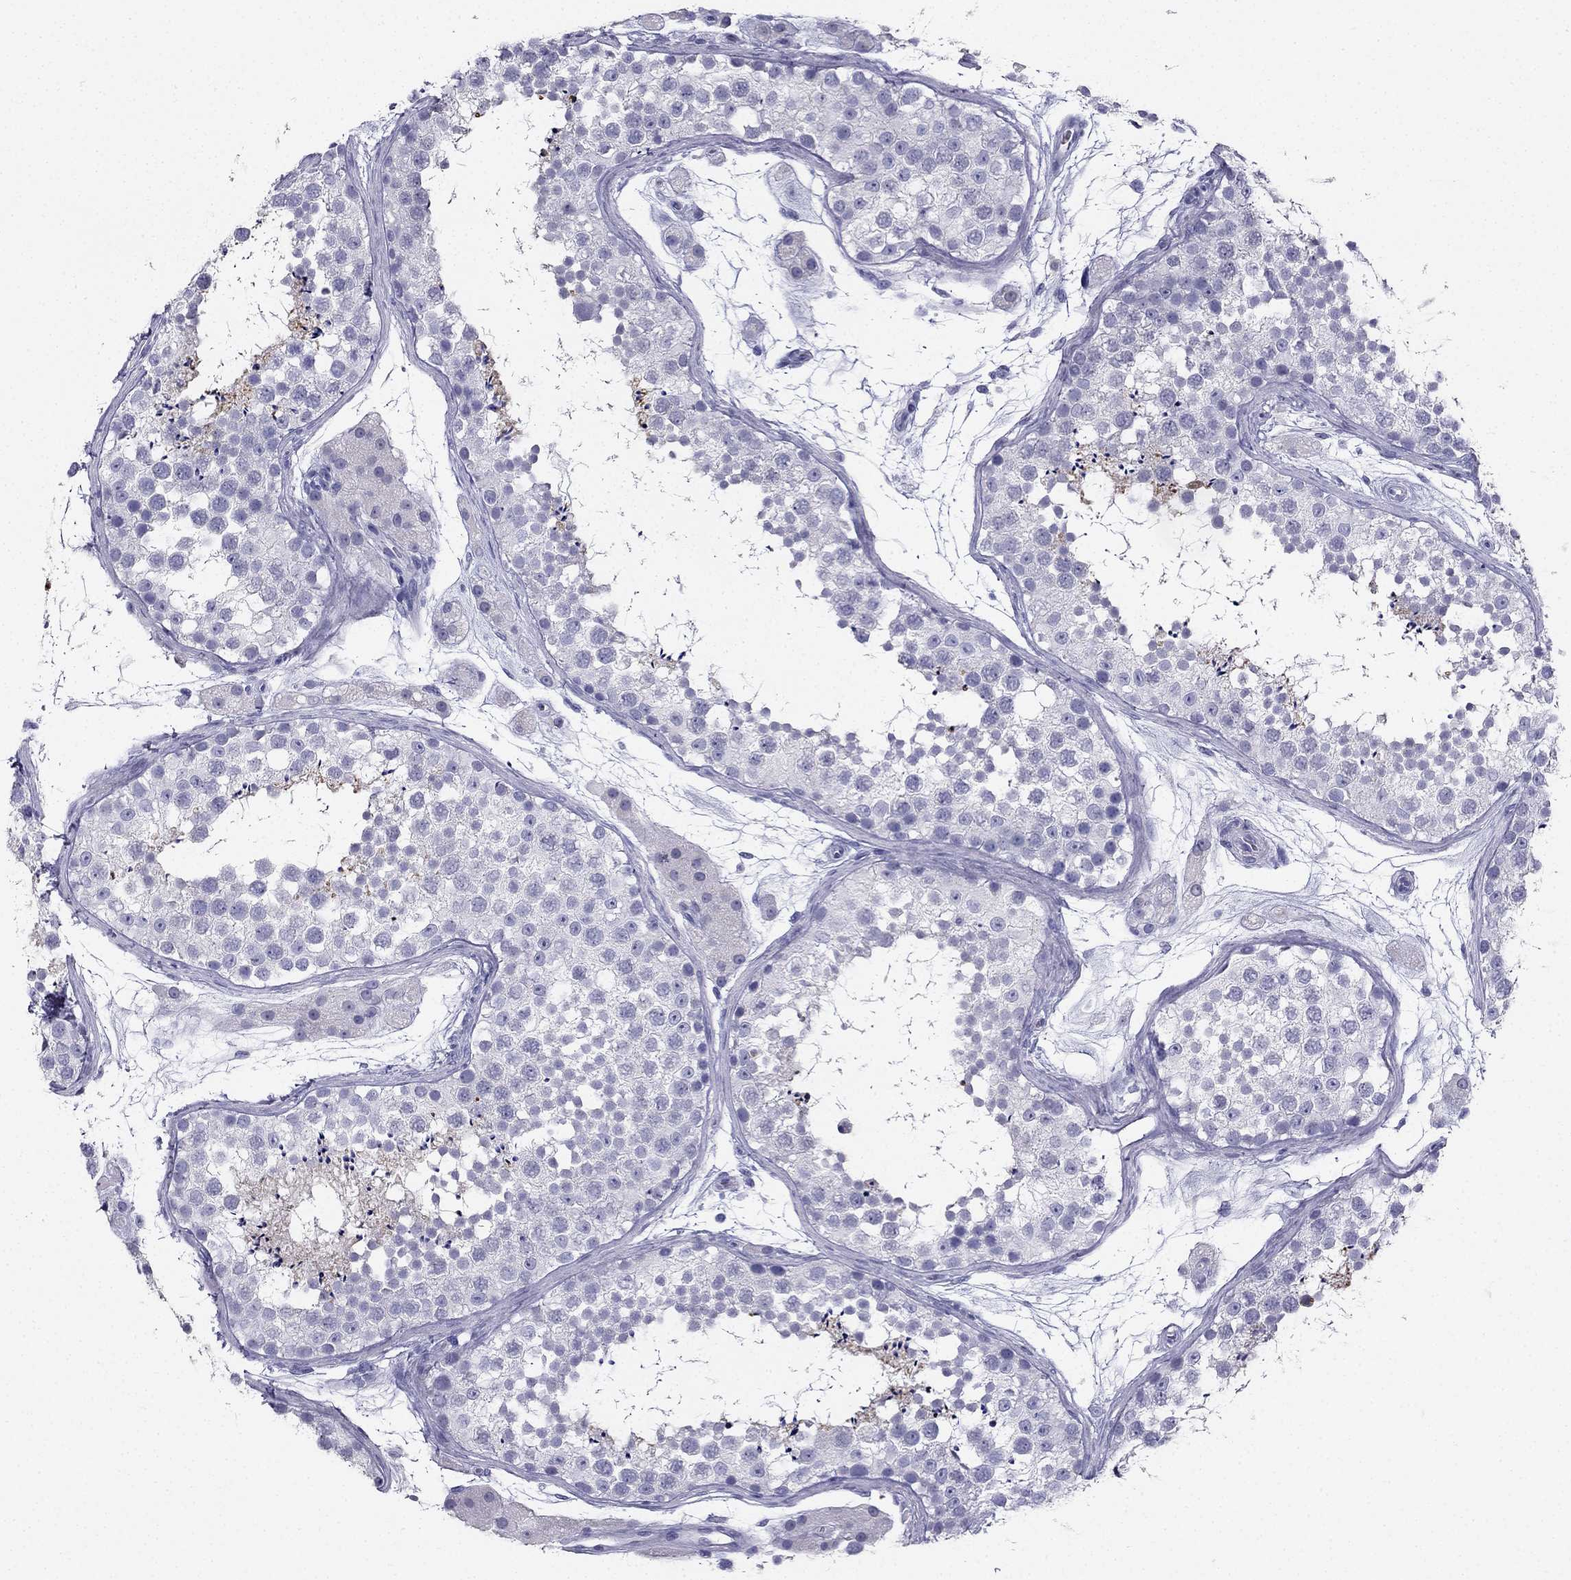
{"staining": {"intensity": "moderate", "quantity": "<25%", "location": "cytoplasmic/membranous"}, "tissue": "testis", "cell_type": "Cells in seminiferous ducts", "image_type": "normal", "snomed": [{"axis": "morphology", "description": "Normal tissue, NOS"}, {"axis": "topography", "description": "Testis"}], "caption": "Brown immunohistochemical staining in benign testis demonstrates moderate cytoplasmic/membranous staining in about <25% of cells in seminiferous ducts. The staining was performed using DAB (3,3'-diaminobenzidine) to visualize the protein expression in brown, while the nuclei were stained in blue with hematoxylin (Magnification: 20x).", "gene": "NPTX1", "patient": {"sex": "male", "age": 41}}